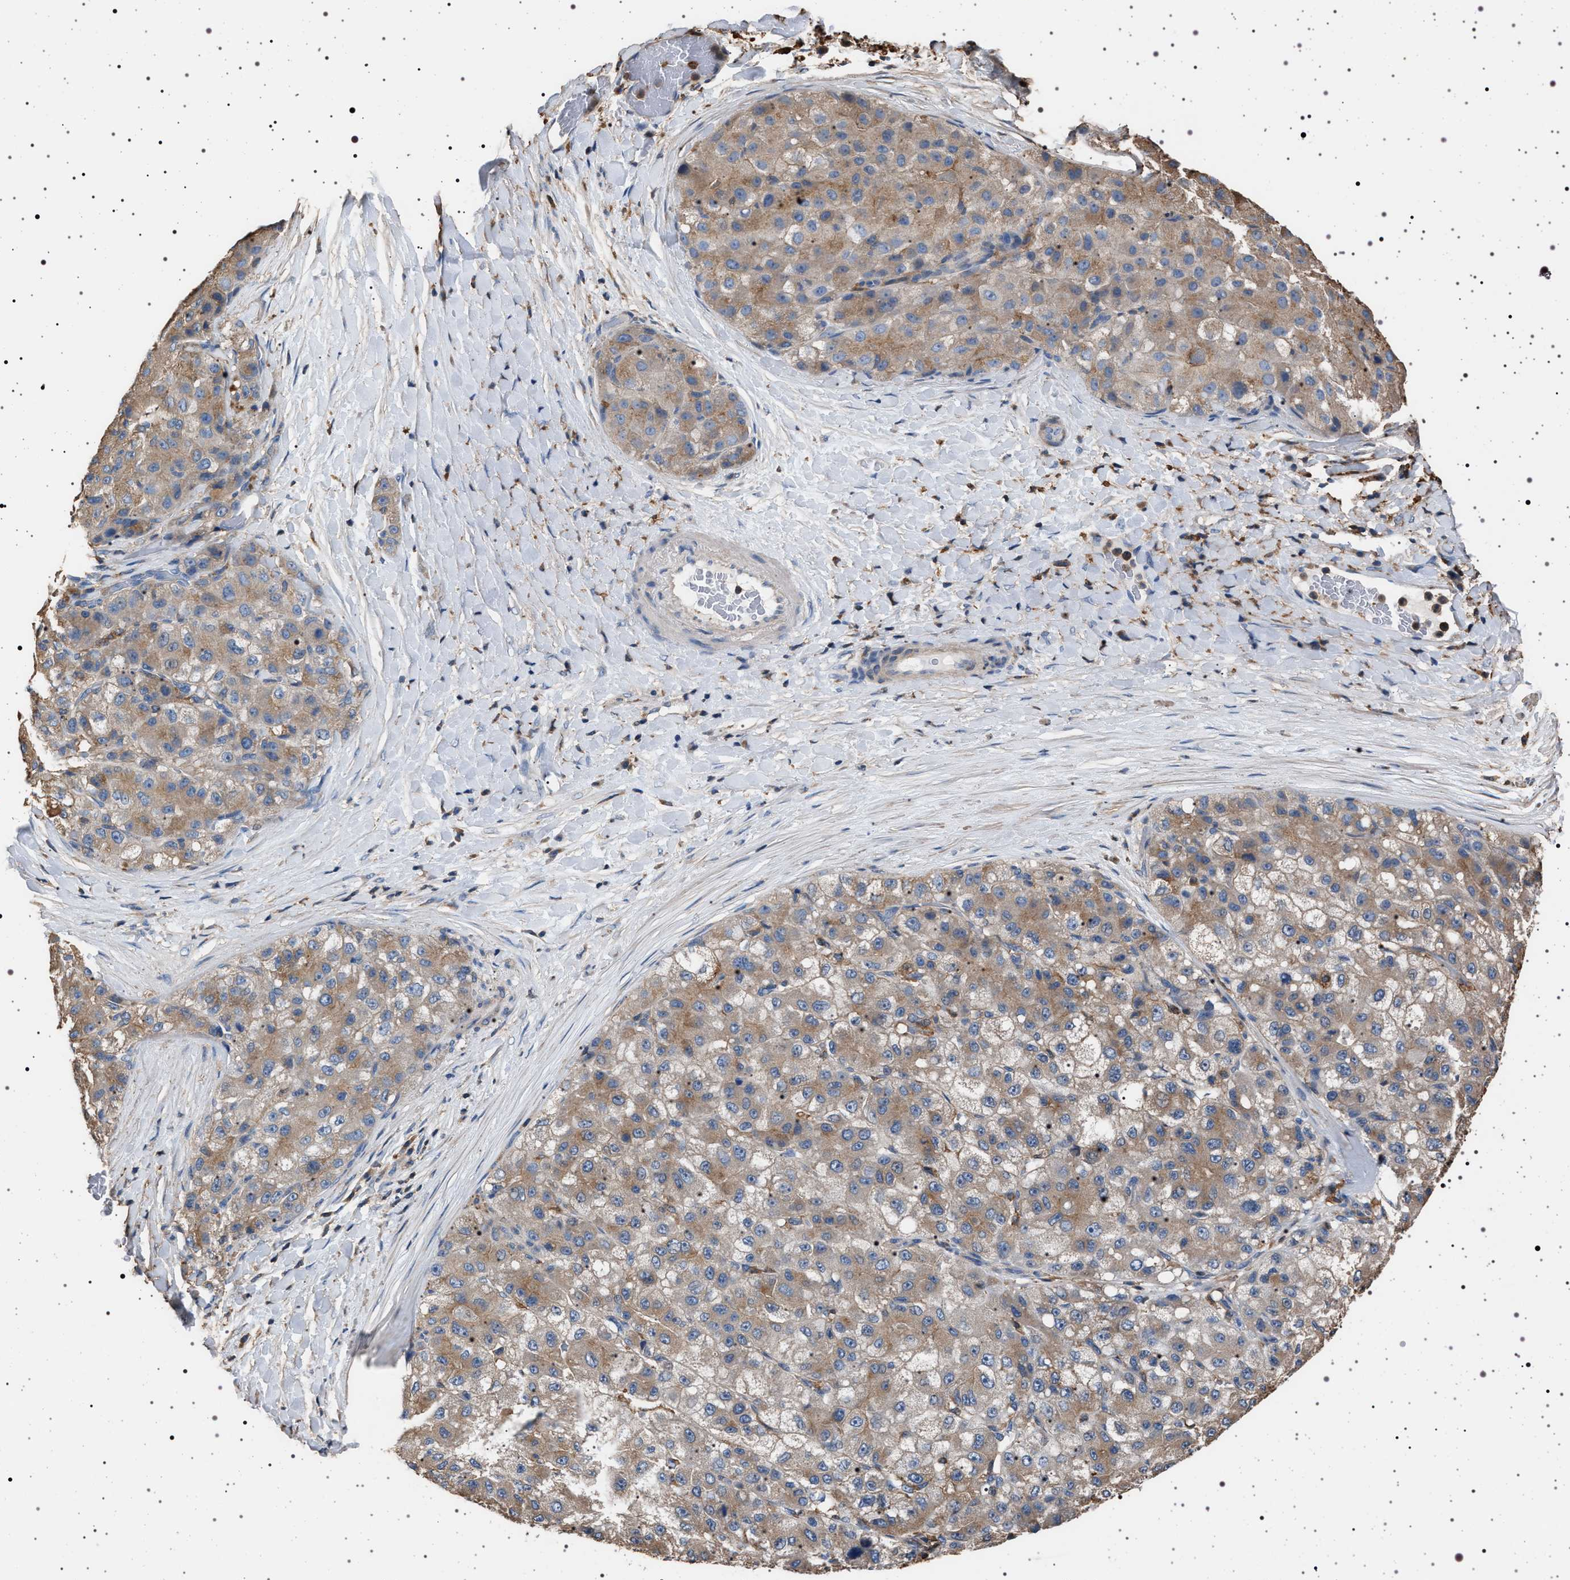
{"staining": {"intensity": "moderate", "quantity": ">75%", "location": "cytoplasmic/membranous"}, "tissue": "liver cancer", "cell_type": "Tumor cells", "image_type": "cancer", "snomed": [{"axis": "morphology", "description": "Carcinoma, Hepatocellular, NOS"}, {"axis": "topography", "description": "Liver"}], "caption": "Human hepatocellular carcinoma (liver) stained with a brown dye shows moderate cytoplasmic/membranous positive expression in about >75% of tumor cells.", "gene": "SMAP2", "patient": {"sex": "male", "age": 80}}